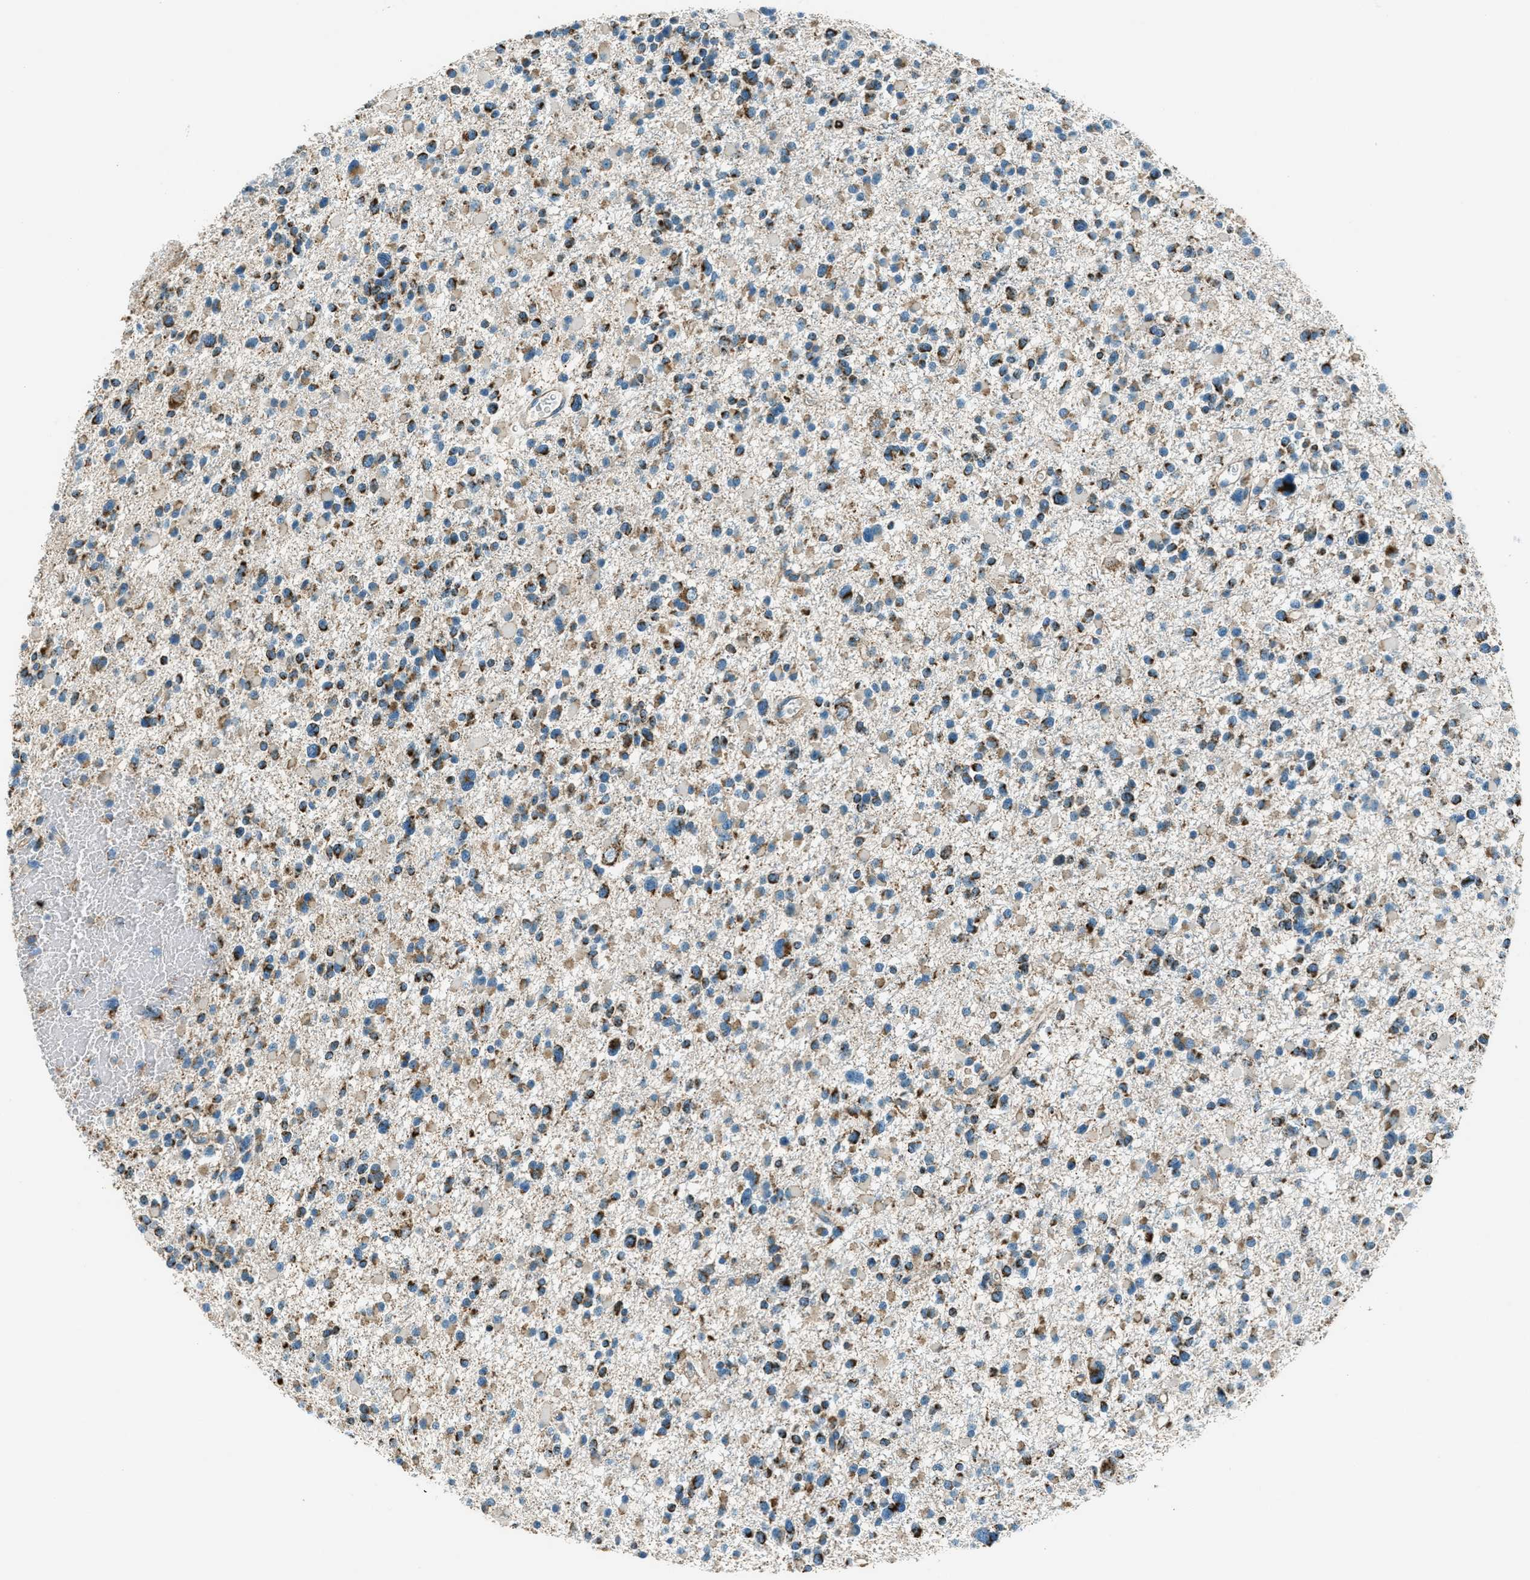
{"staining": {"intensity": "strong", "quantity": ">75%", "location": "cytoplasmic/membranous"}, "tissue": "glioma", "cell_type": "Tumor cells", "image_type": "cancer", "snomed": [{"axis": "morphology", "description": "Glioma, malignant, Low grade"}, {"axis": "topography", "description": "Brain"}], "caption": "Low-grade glioma (malignant) stained for a protein shows strong cytoplasmic/membranous positivity in tumor cells.", "gene": "CHST15", "patient": {"sex": "female", "age": 22}}